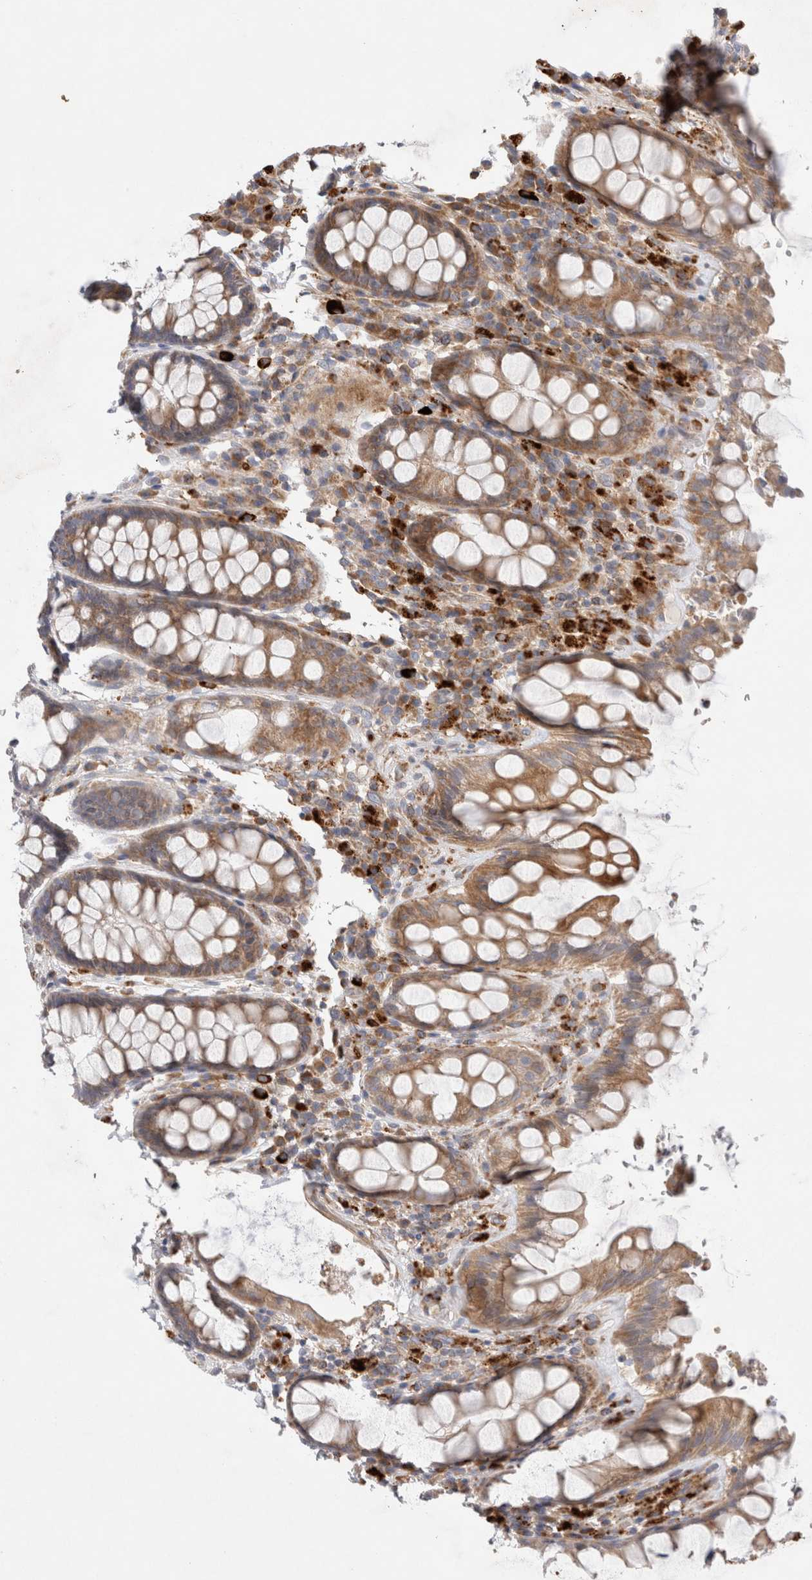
{"staining": {"intensity": "moderate", "quantity": ">75%", "location": "cytoplasmic/membranous"}, "tissue": "rectum", "cell_type": "Glandular cells", "image_type": "normal", "snomed": [{"axis": "morphology", "description": "Normal tissue, NOS"}, {"axis": "topography", "description": "Rectum"}], "caption": "Rectum stained with DAB (3,3'-diaminobenzidine) IHC exhibits medium levels of moderate cytoplasmic/membranous positivity in about >75% of glandular cells.", "gene": "TBC1D16", "patient": {"sex": "male", "age": 64}}